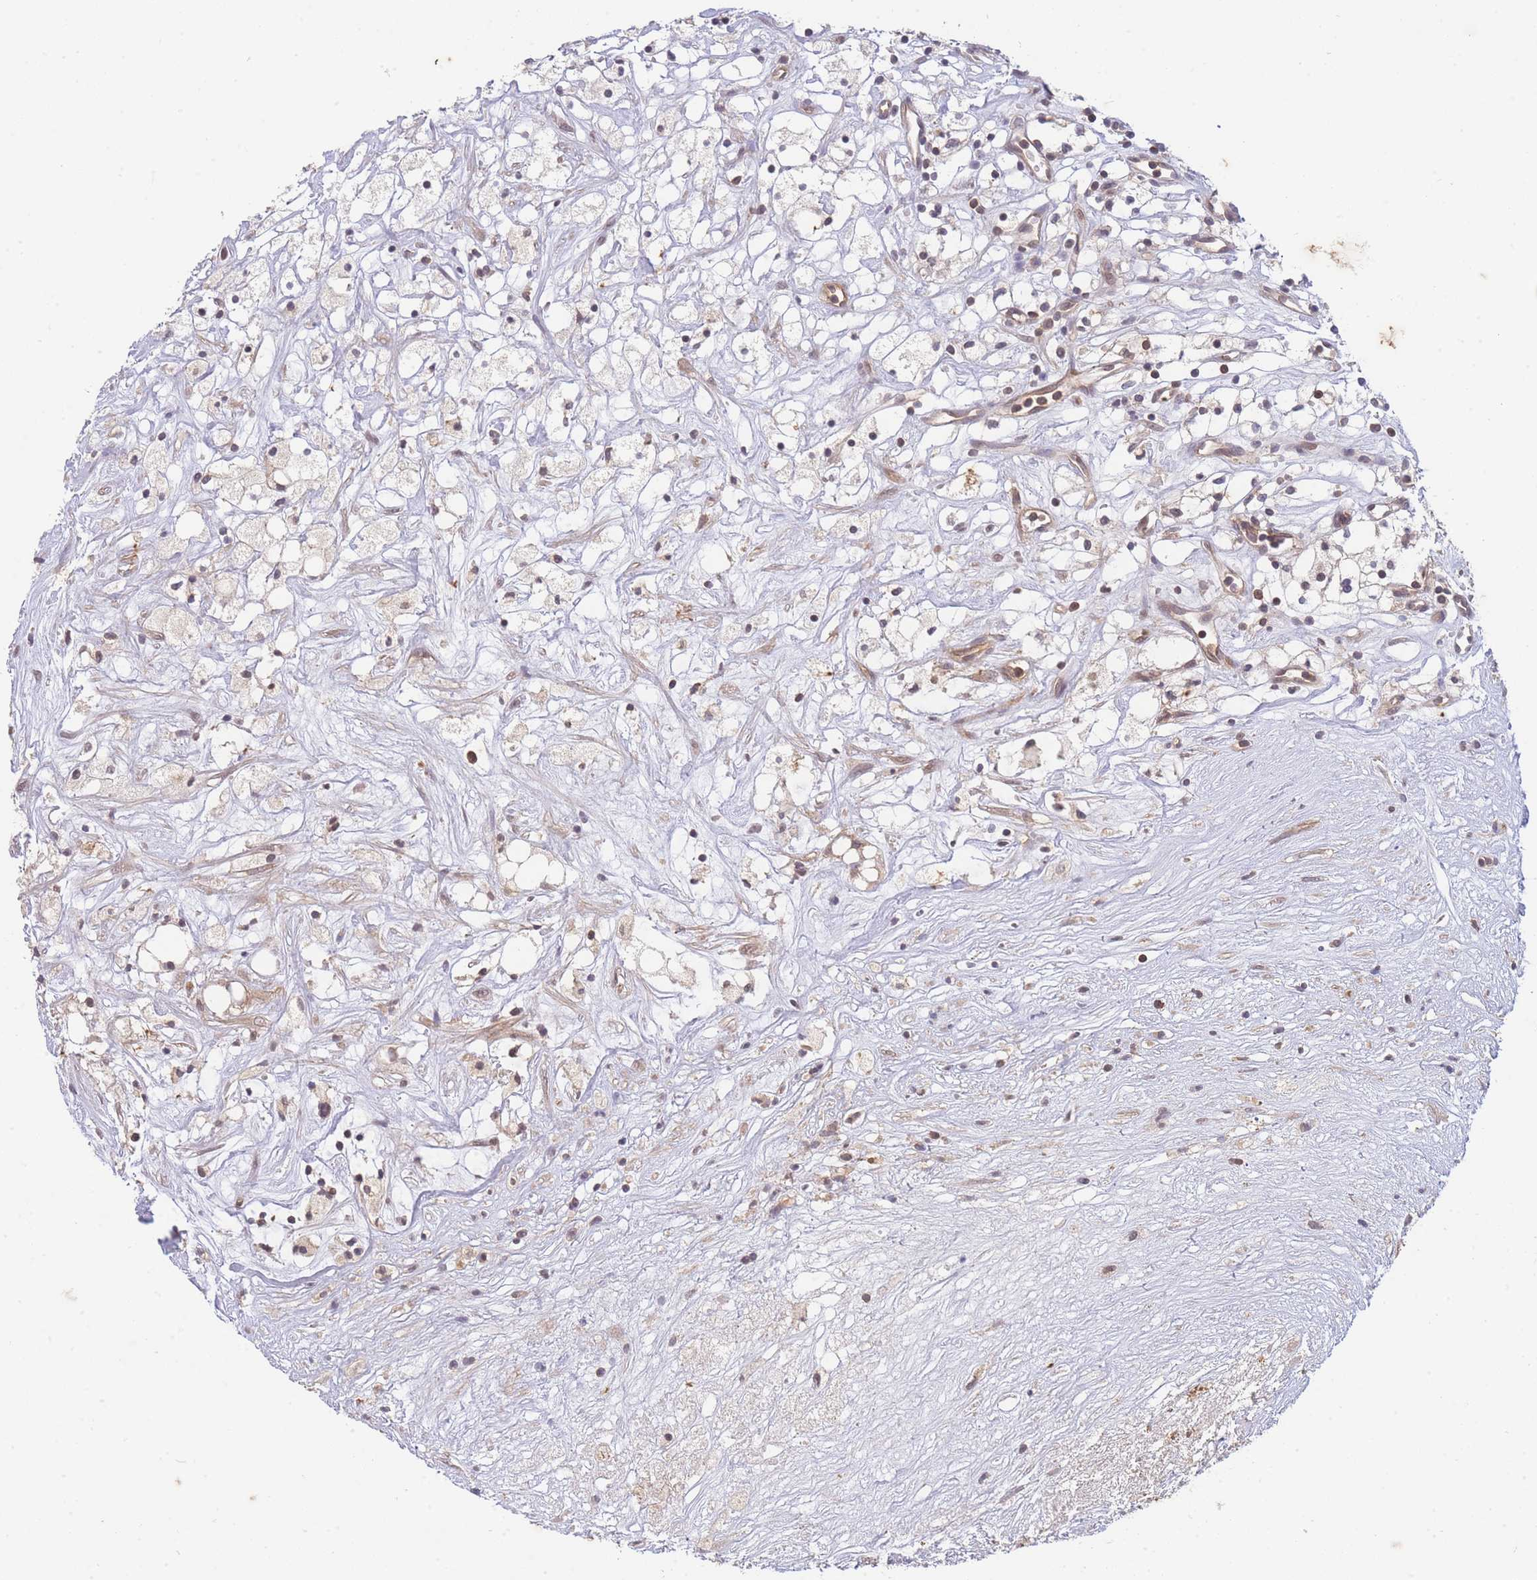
{"staining": {"intensity": "negative", "quantity": "none", "location": "none"}, "tissue": "renal cancer", "cell_type": "Tumor cells", "image_type": "cancer", "snomed": [{"axis": "morphology", "description": "Adenocarcinoma, NOS"}, {"axis": "topography", "description": "Kidney"}], "caption": "Renal cancer stained for a protein using immunohistochemistry (IHC) demonstrates no expression tumor cells.", "gene": "ST8SIA4", "patient": {"sex": "male", "age": 59}}